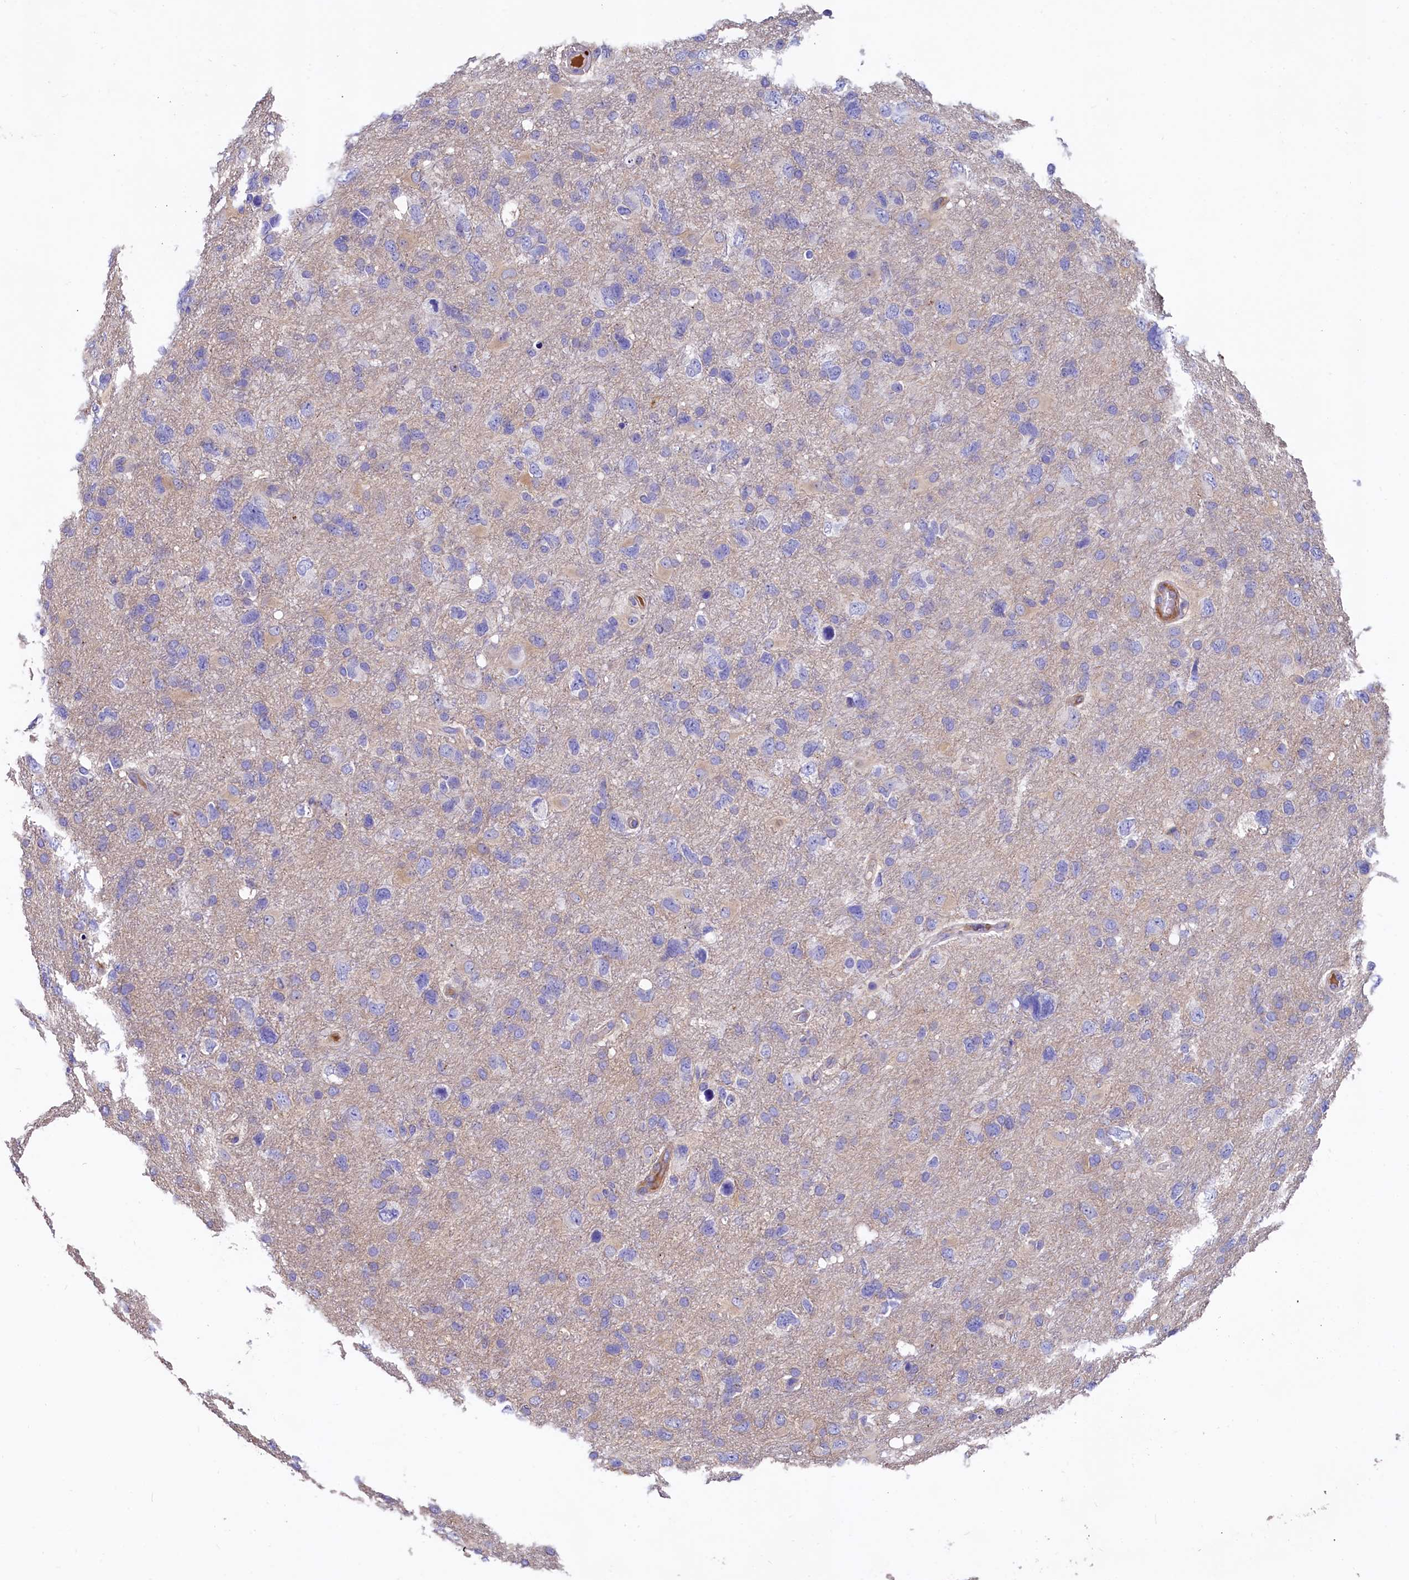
{"staining": {"intensity": "negative", "quantity": "none", "location": "none"}, "tissue": "glioma", "cell_type": "Tumor cells", "image_type": "cancer", "snomed": [{"axis": "morphology", "description": "Glioma, malignant, High grade"}, {"axis": "topography", "description": "Brain"}], "caption": "Immunohistochemistry histopathology image of glioma stained for a protein (brown), which exhibits no positivity in tumor cells.", "gene": "EPS8L2", "patient": {"sex": "male", "age": 61}}